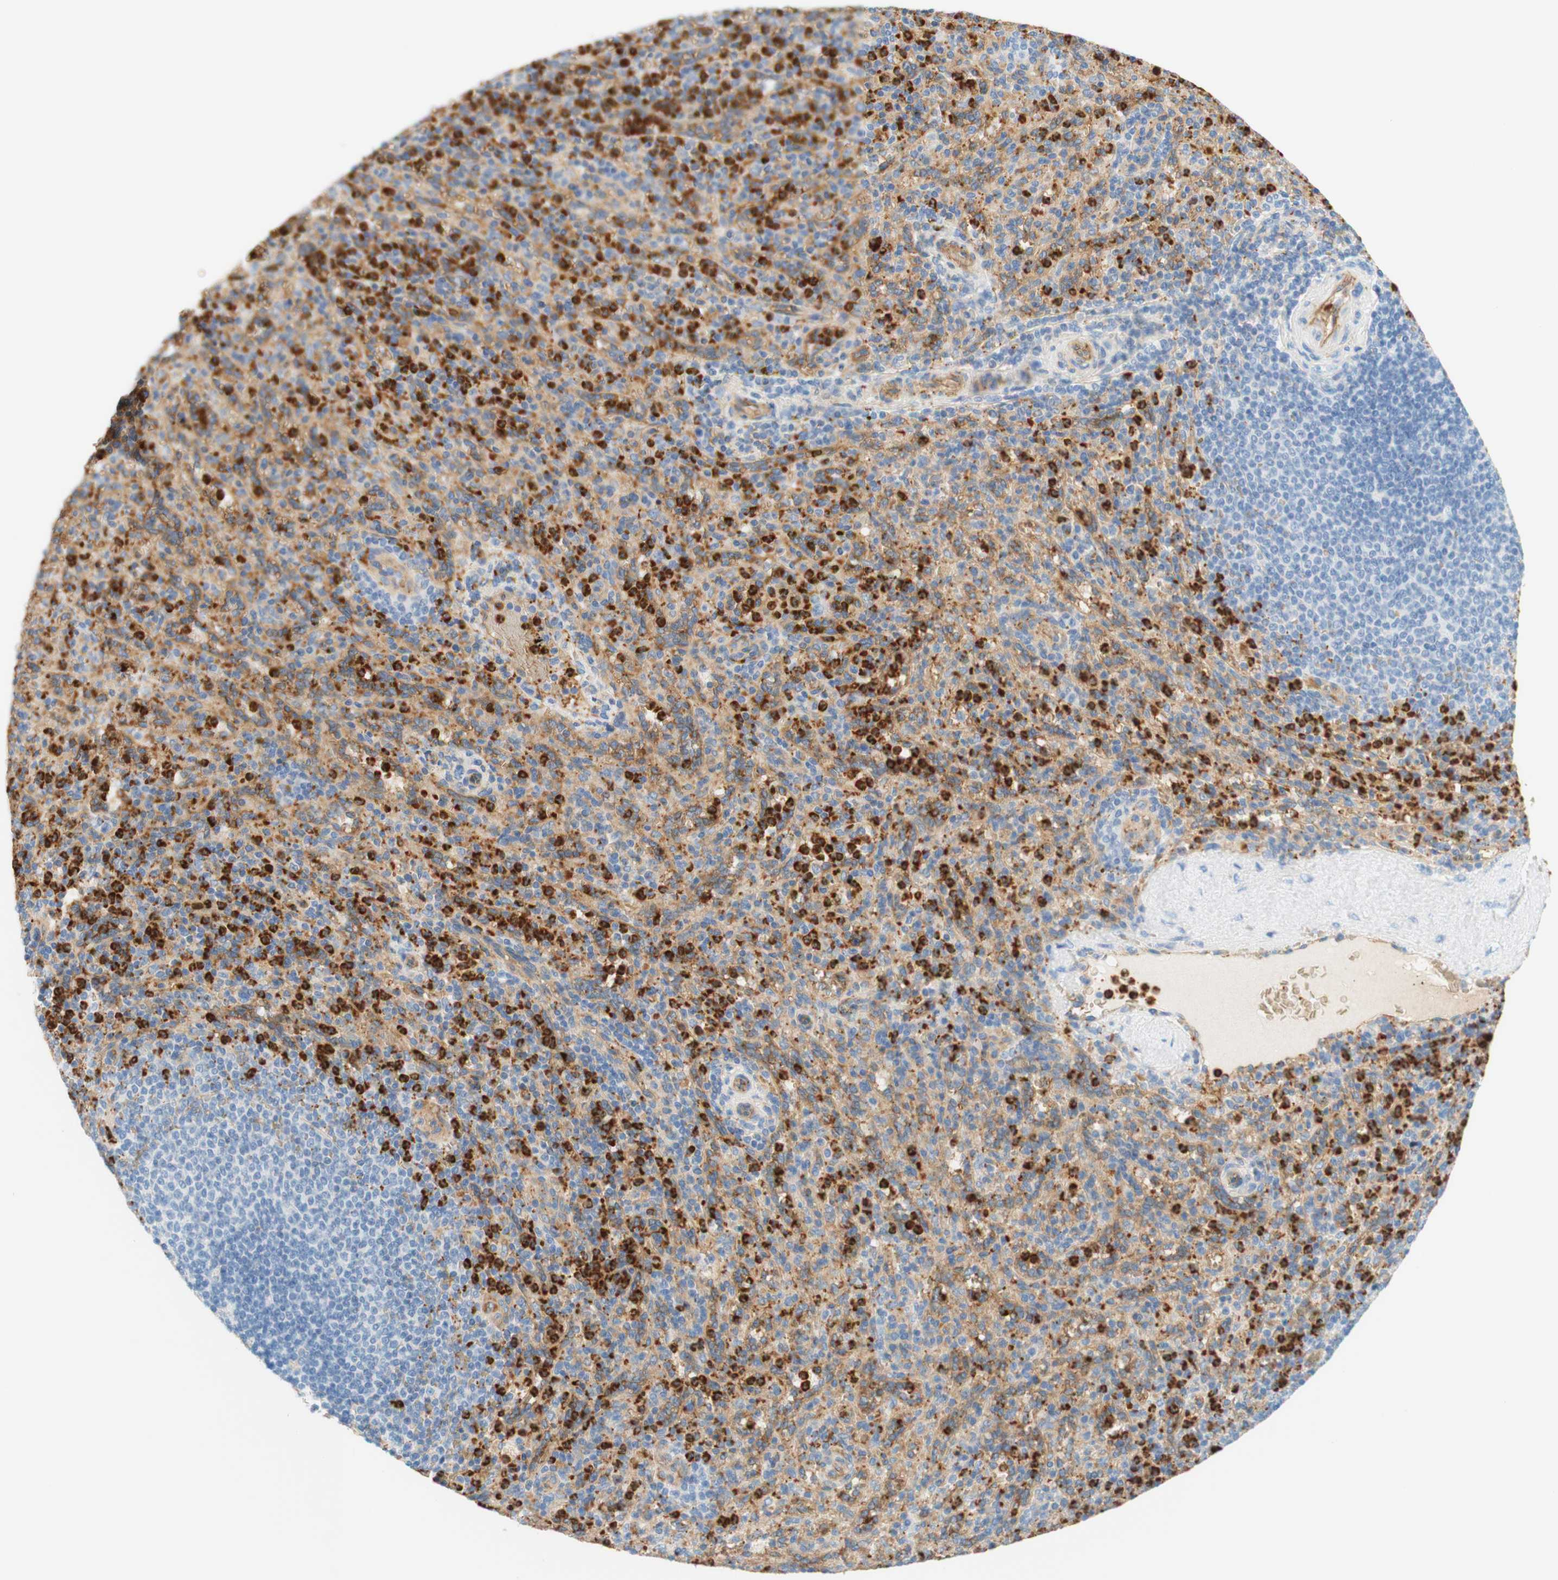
{"staining": {"intensity": "moderate", "quantity": "25%-75%", "location": "cytoplasmic/membranous"}, "tissue": "spleen", "cell_type": "Cells in red pulp", "image_type": "normal", "snomed": [{"axis": "morphology", "description": "Normal tissue, NOS"}, {"axis": "topography", "description": "Spleen"}], "caption": "Protein staining shows moderate cytoplasmic/membranous staining in approximately 25%-75% of cells in red pulp in unremarkable spleen.", "gene": "STOM", "patient": {"sex": "male", "age": 36}}